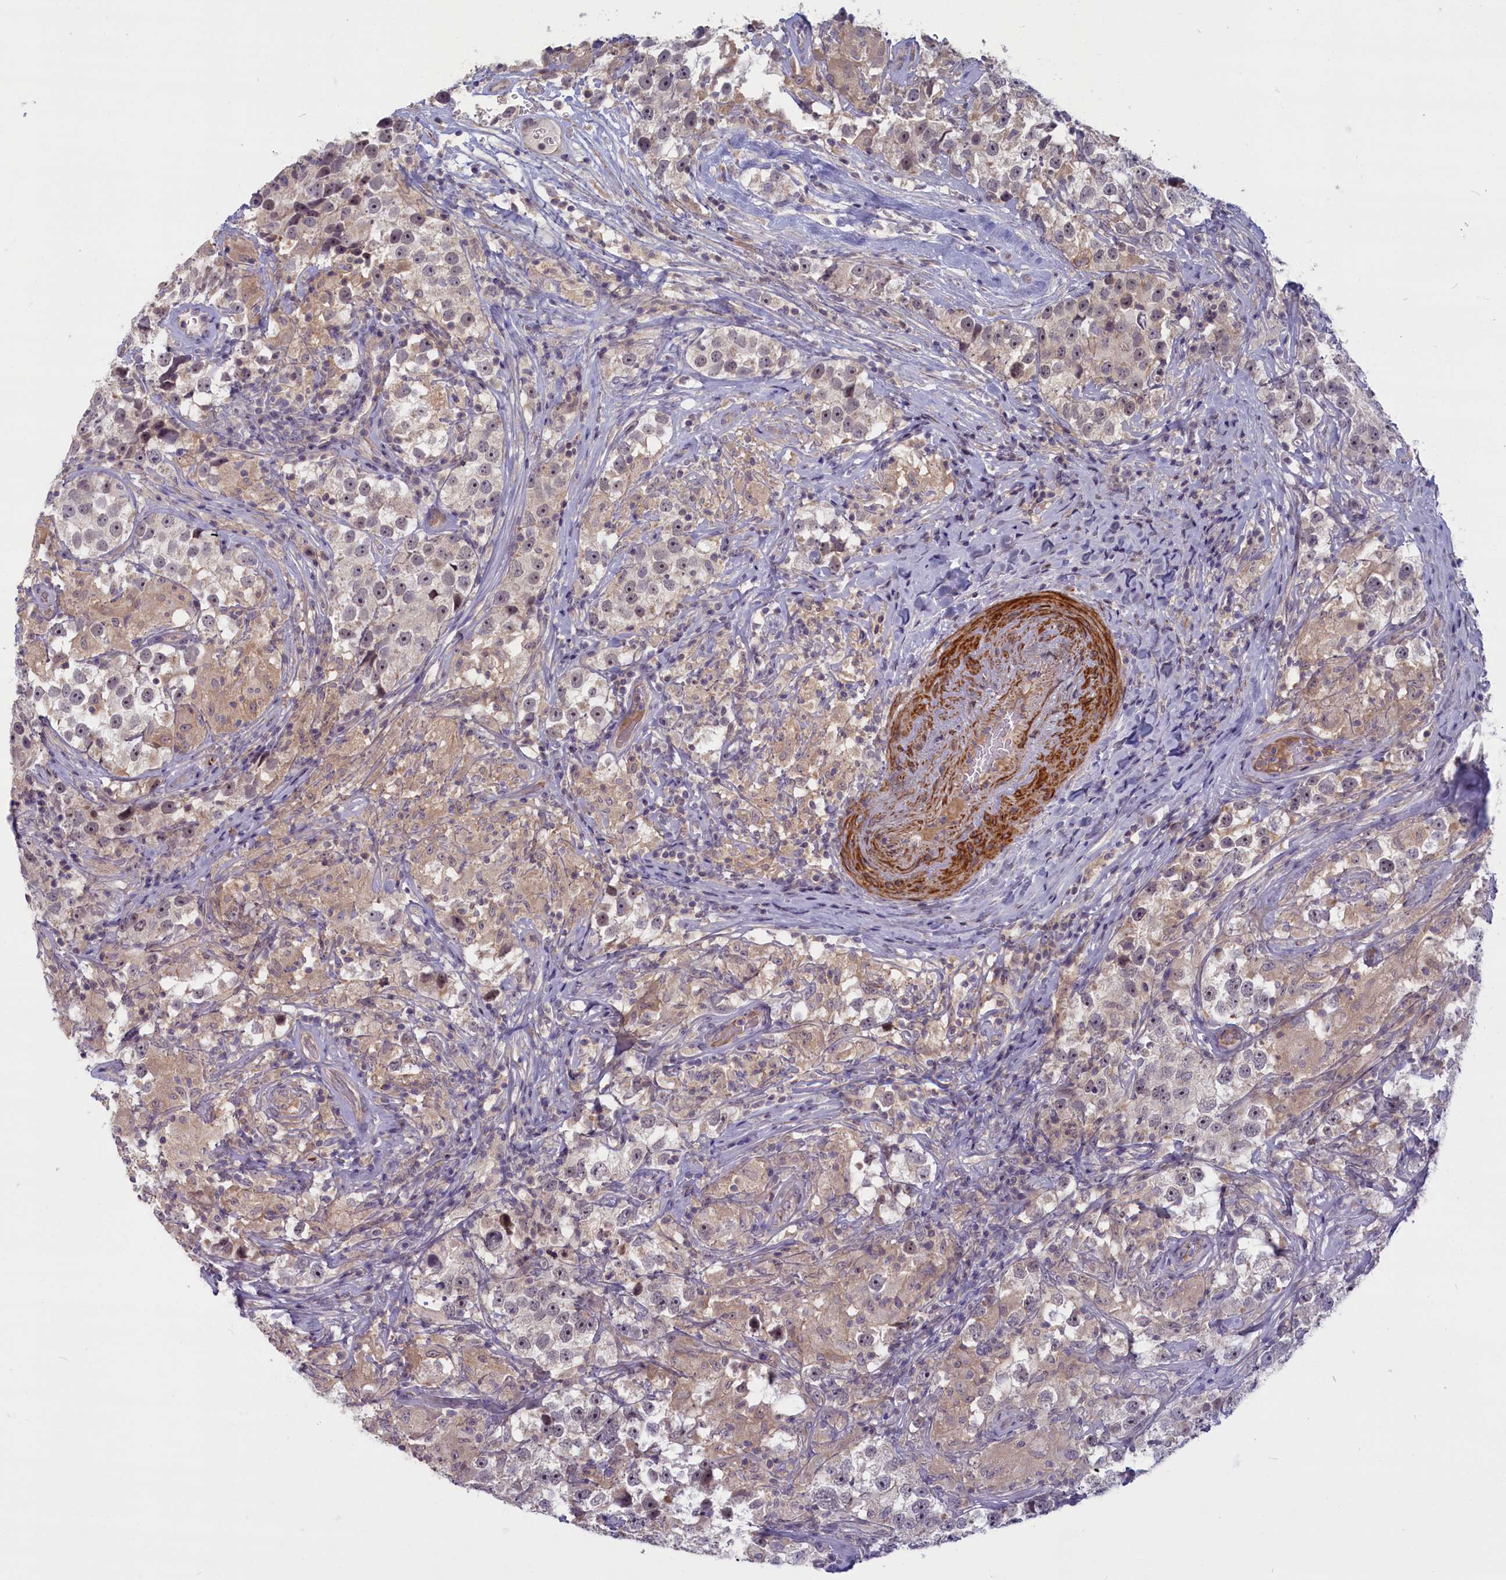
{"staining": {"intensity": "negative", "quantity": "none", "location": "none"}, "tissue": "testis cancer", "cell_type": "Tumor cells", "image_type": "cancer", "snomed": [{"axis": "morphology", "description": "Seminoma, NOS"}, {"axis": "topography", "description": "Testis"}], "caption": "Immunohistochemistry (IHC) histopathology image of neoplastic tissue: seminoma (testis) stained with DAB (3,3'-diaminobenzidine) displays no significant protein staining in tumor cells.", "gene": "TRPM4", "patient": {"sex": "male", "age": 46}}